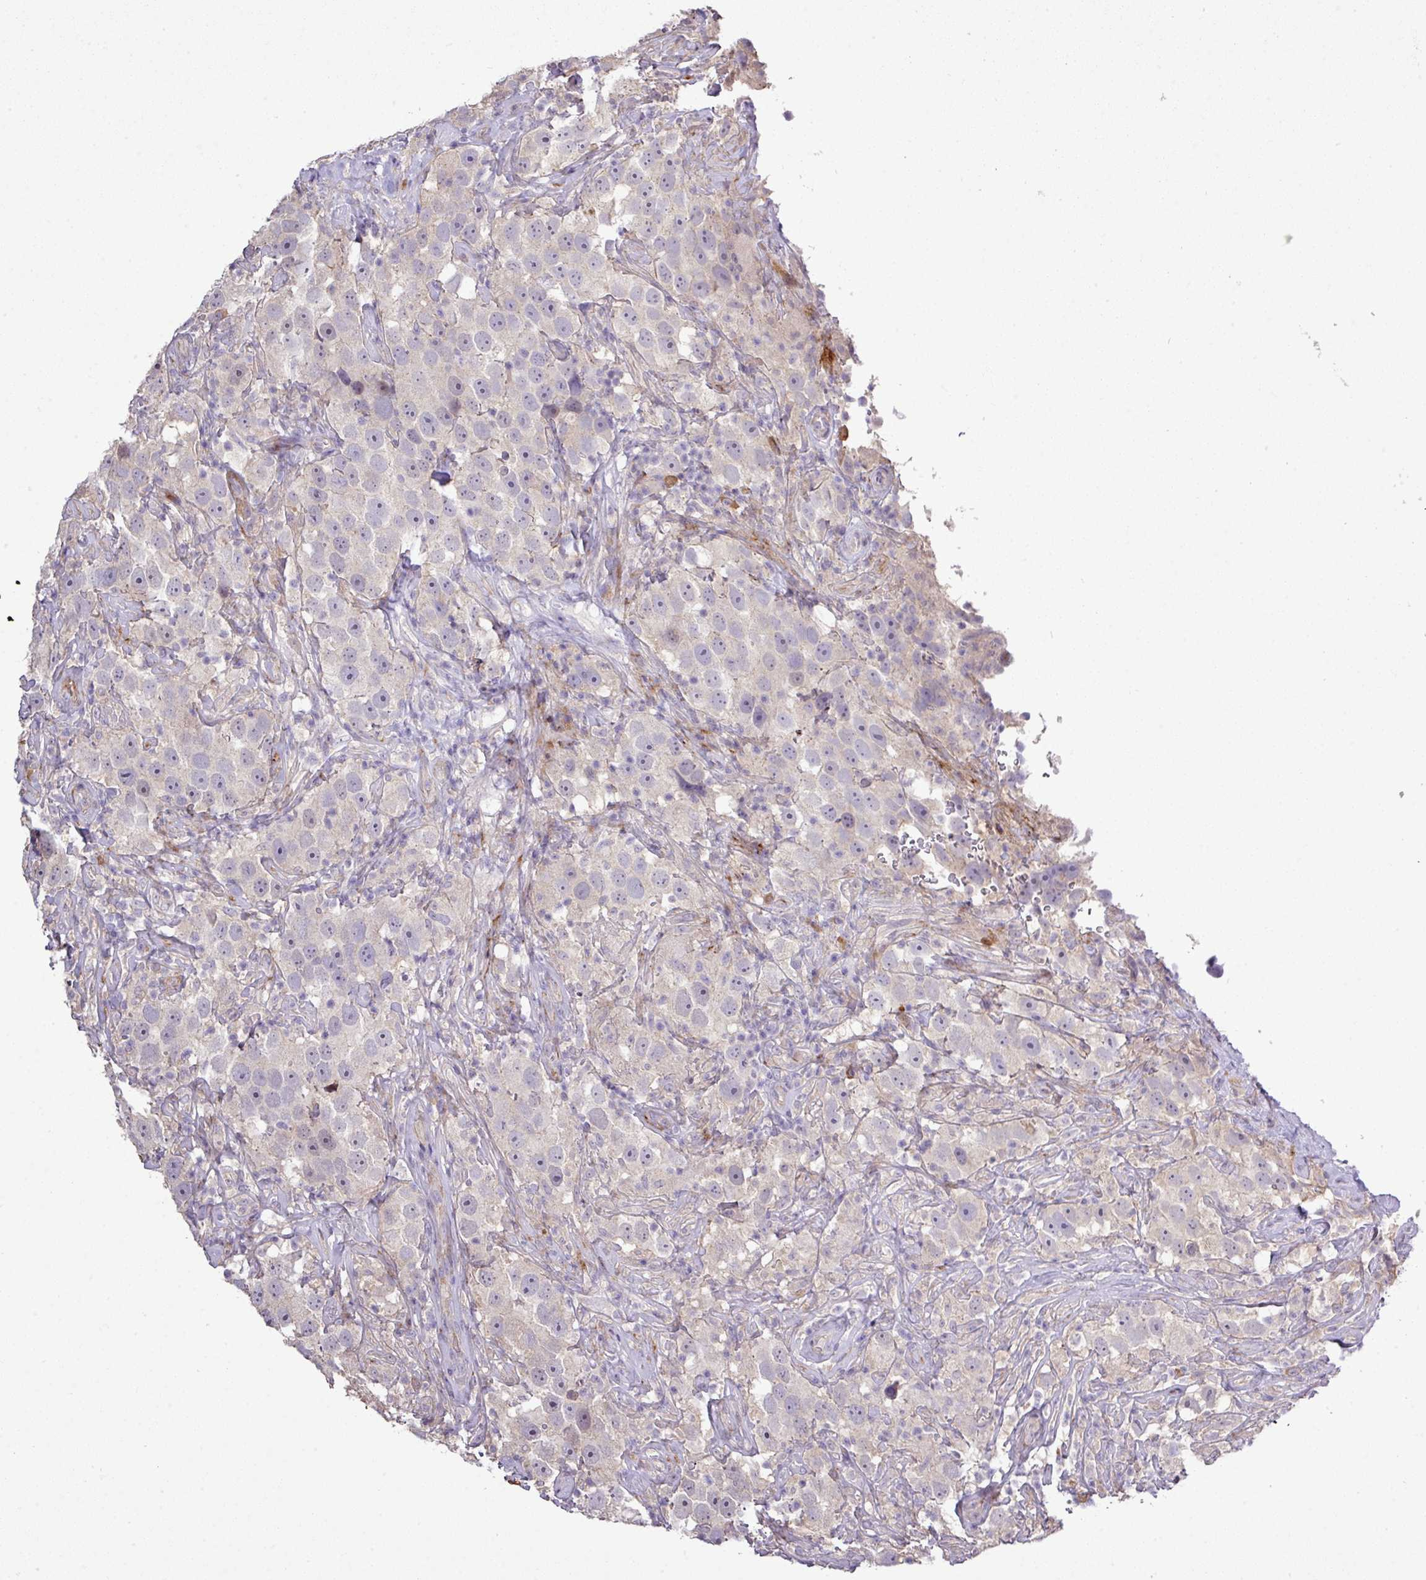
{"staining": {"intensity": "negative", "quantity": "none", "location": "none"}, "tissue": "testis cancer", "cell_type": "Tumor cells", "image_type": "cancer", "snomed": [{"axis": "morphology", "description": "Seminoma, NOS"}, {"axis": "topography", "description": "Testis"}], "caption": "Tumor cells are negative for brown protein staining in seminoma (testis). (Stains: DAB IHC with hematoxylin counter stain, Microscopy: brightfield microscopy at high magnification).", "gene": "TPRA1", "patient": {"sex": "male", "age": 49}}